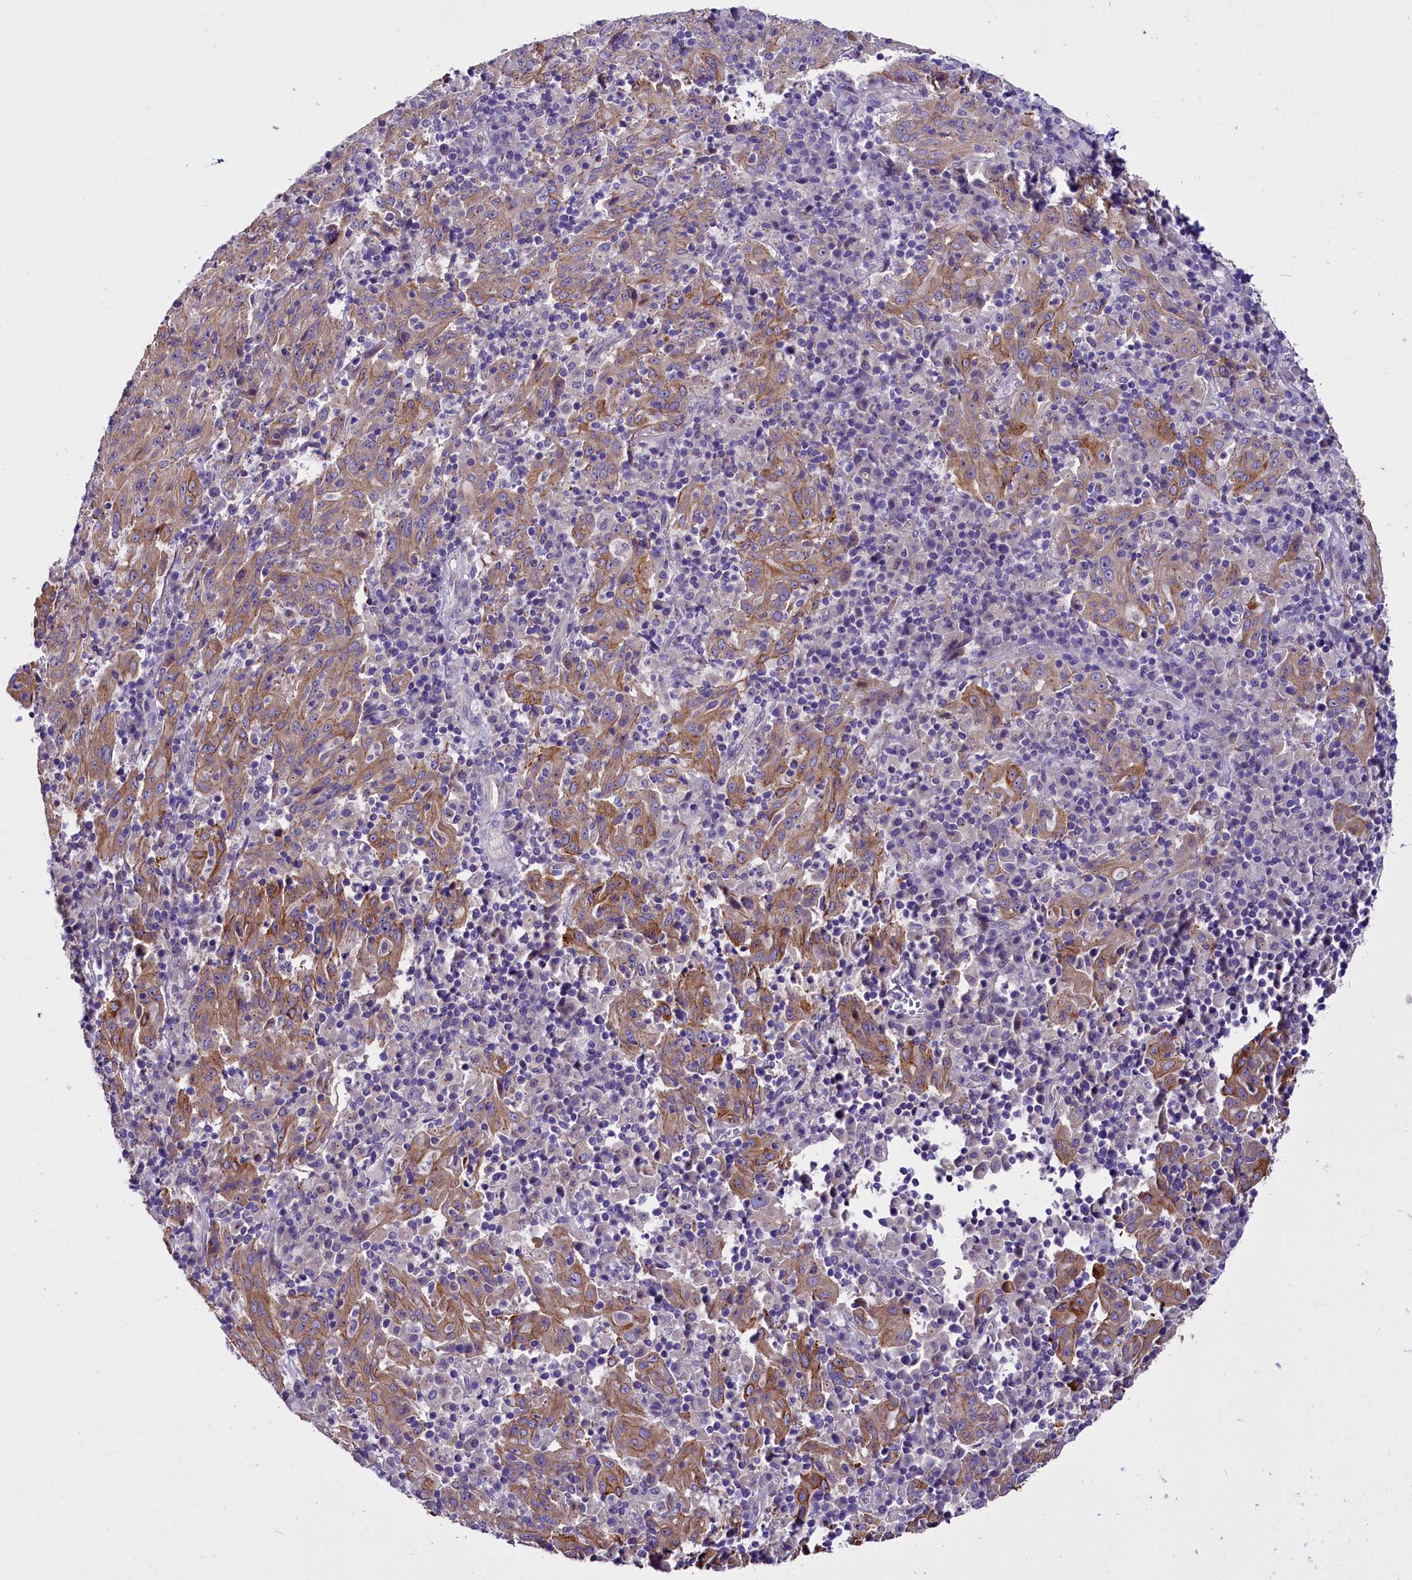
{"staining": {"intensity": "moderate", "quantity": ">75%", "location": "cytoplasmic/membranous"}, "tissue": "pancreatic cancer", "cell_type": "Tumor cells", "image_type": "cancer", "snomed": [{"axis": "morphology", "description": "Adenocarcinoma, NOS"}, {"axis": "topography", "description": "Pancreas"}], "caption": "Immunohistochemical staining of pancreatic cancer exhibits moderate cytoplasmic/membranous protein expression in about >75% of tumor cells. Using DAB (3,3'-diaminobenzidine) (brown) and hematoxylin (blue) stains, captured at high magnification using brightfield microscopy.", "gene": "CEP170", "patient": {"sex": "male", "age": 63}}